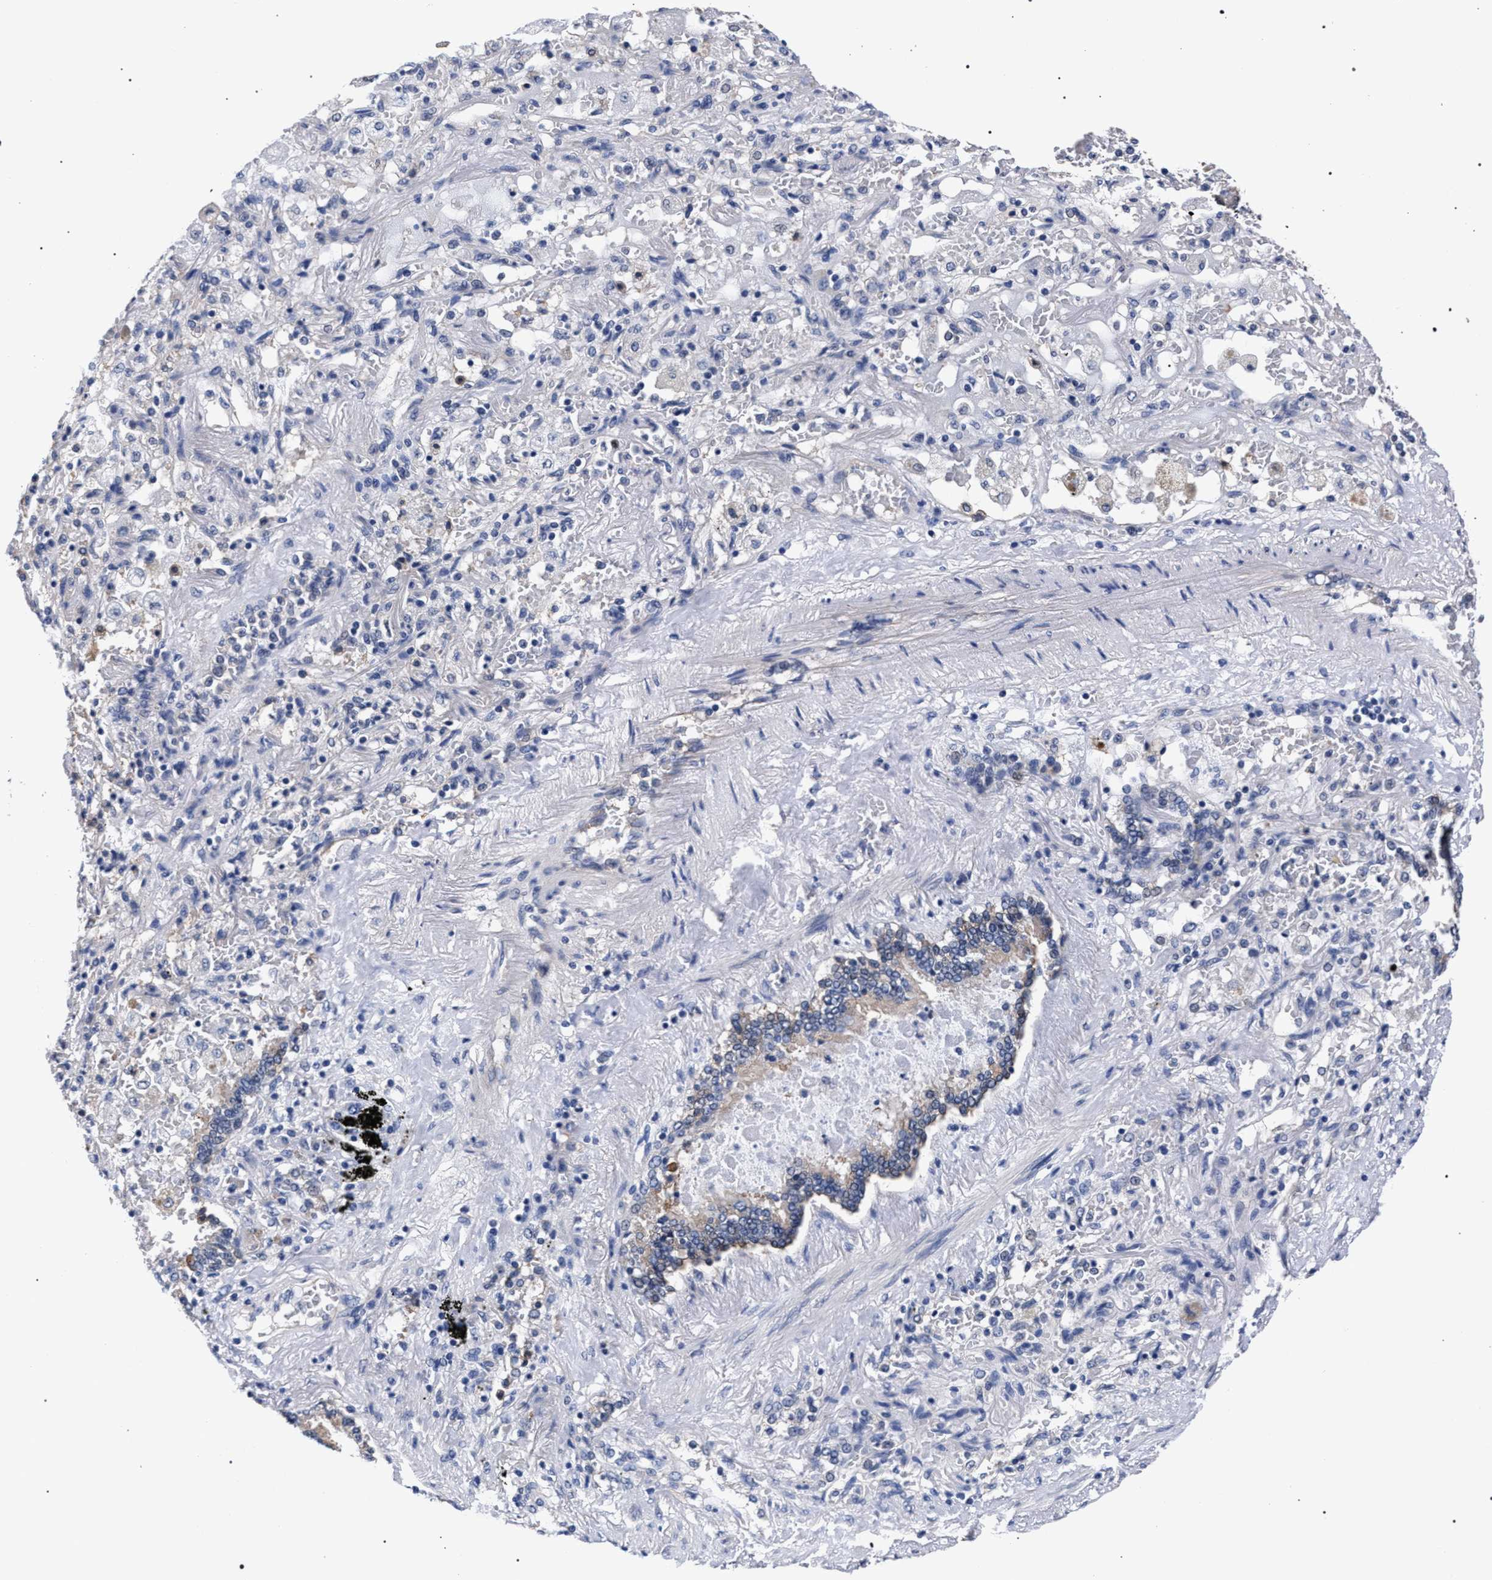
{"staining": {"intensity": "negative", "quantity": "none", "location": "none"}, "tissue": "lung cancer", "cell_type": "Tumor cells", "image_type": "cancer", "snomed": [{"axis": "morphology", "description": "Squamous cell carcinoma, NOS"}, {"axis": "topography", "description": "Lung"}], "caption": "Immunohistochemistry histopathology image of neoplastic tissue: lung squamous cell carcinoma stained with DAB (3,3'-diaminobenzidine) reveals no significant protein positivity in tumor cells.", "gene": "RBM33", "patient": {"sex": "male", "age": 61}}